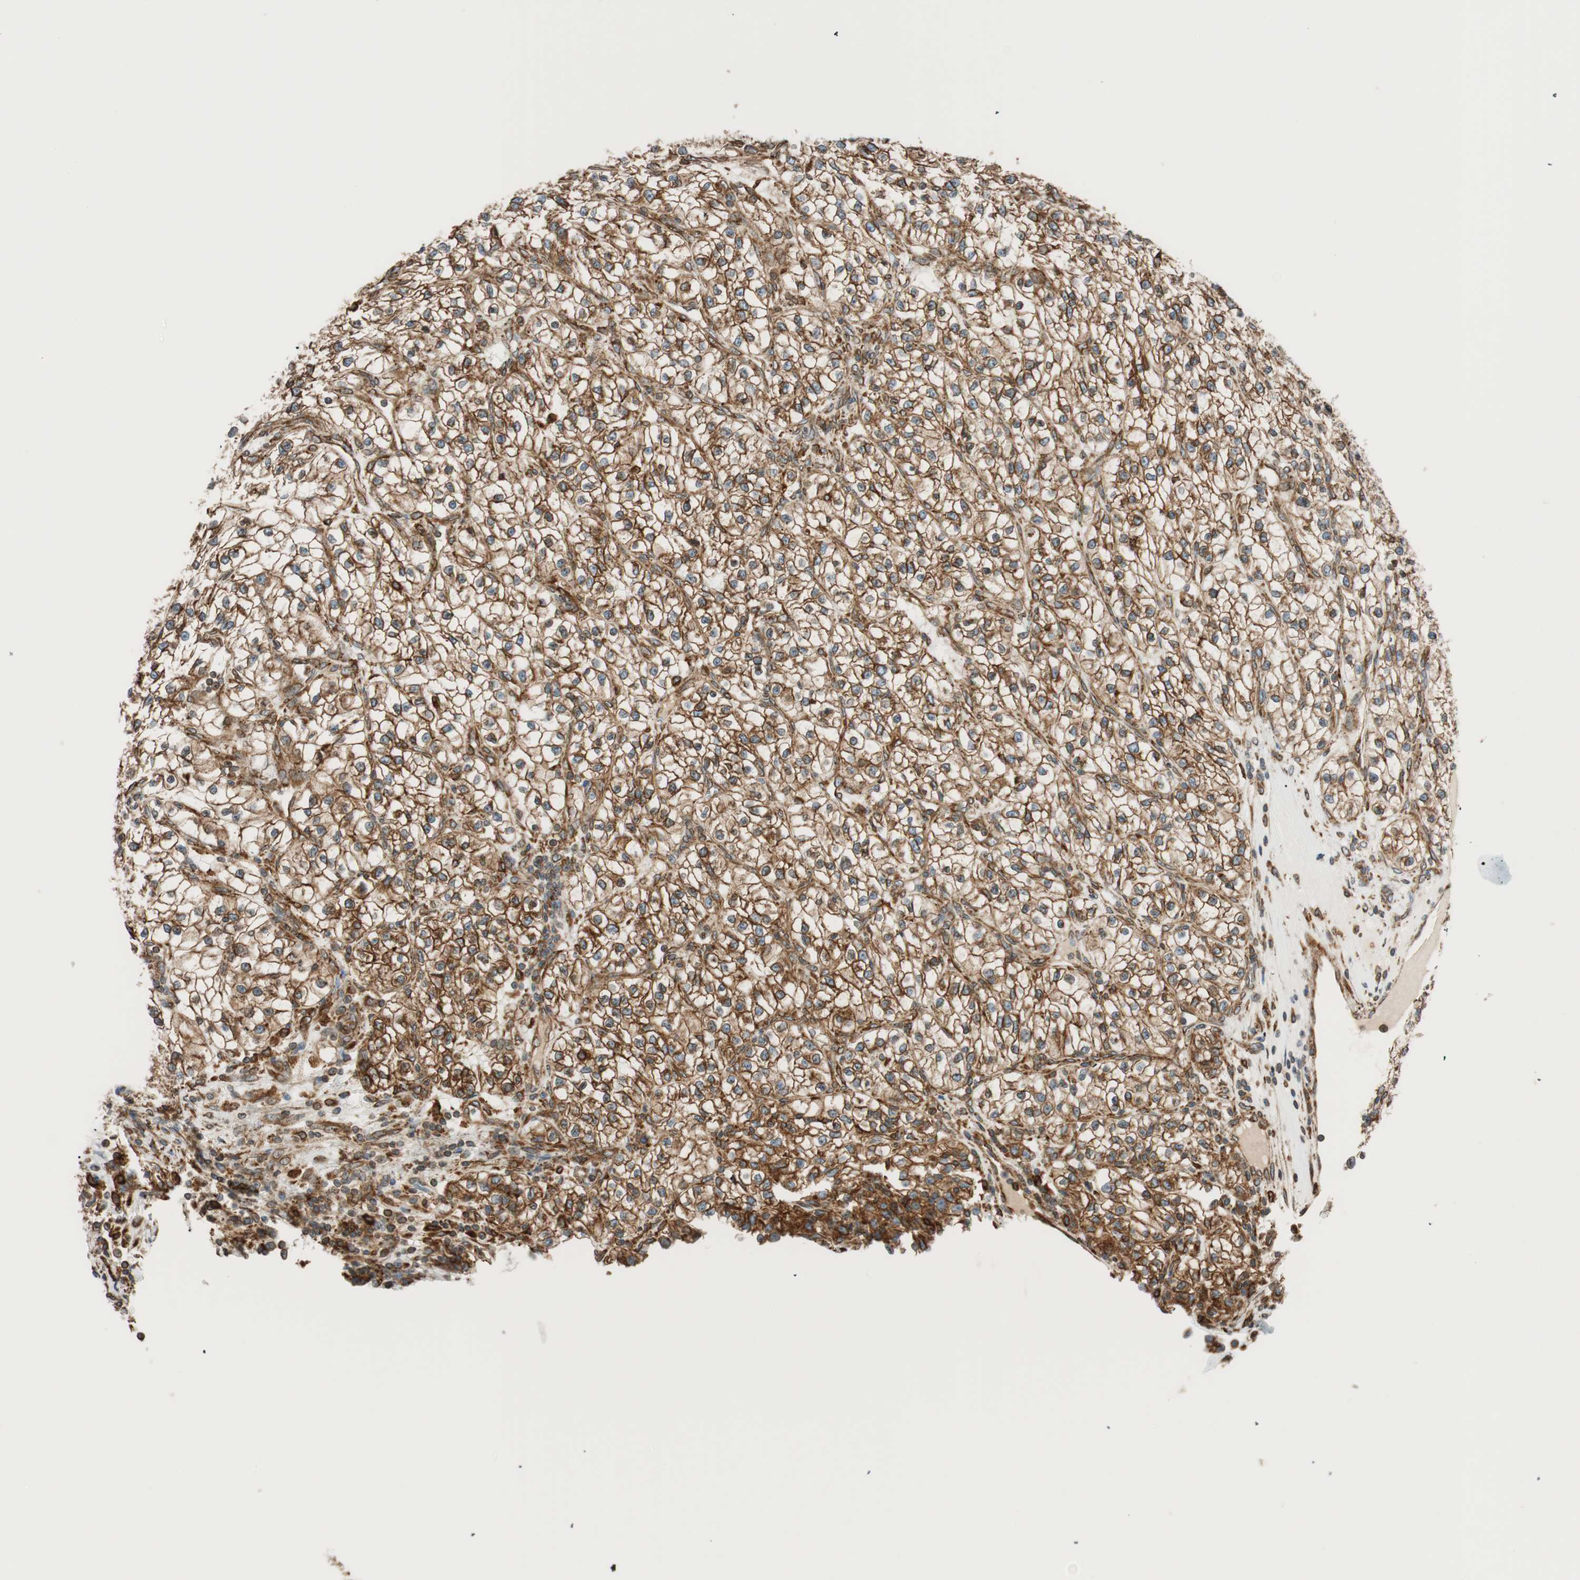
{"staining": {"intensity": "strong", "quantity": ">75%", "location": "cytoplasmic/membranous"}, "tissue": "renal cancer", "cell_type": "Tumor cells", "image_type": "cancer", "snomed": [{"axis": "morphology", "description": "Adenocarcinoma, NOS"}, {"axis": "topography", "description": "Kidney"}], "caption": "Immunohistochemistry staining of renal cancer (adenocarcinoma), which exhibits high levels of strong cytoplasmic/membranous positivity in about >75% of tumor cells indicating strong cytoplasmic/membranous protein expression. The staining was performed using DAB (brown) for protein detection and nuclei were counterstained in hematoxylin (blue).", "gene": "PRKCSH", "patient": {"sex": "female", "age": 57}}